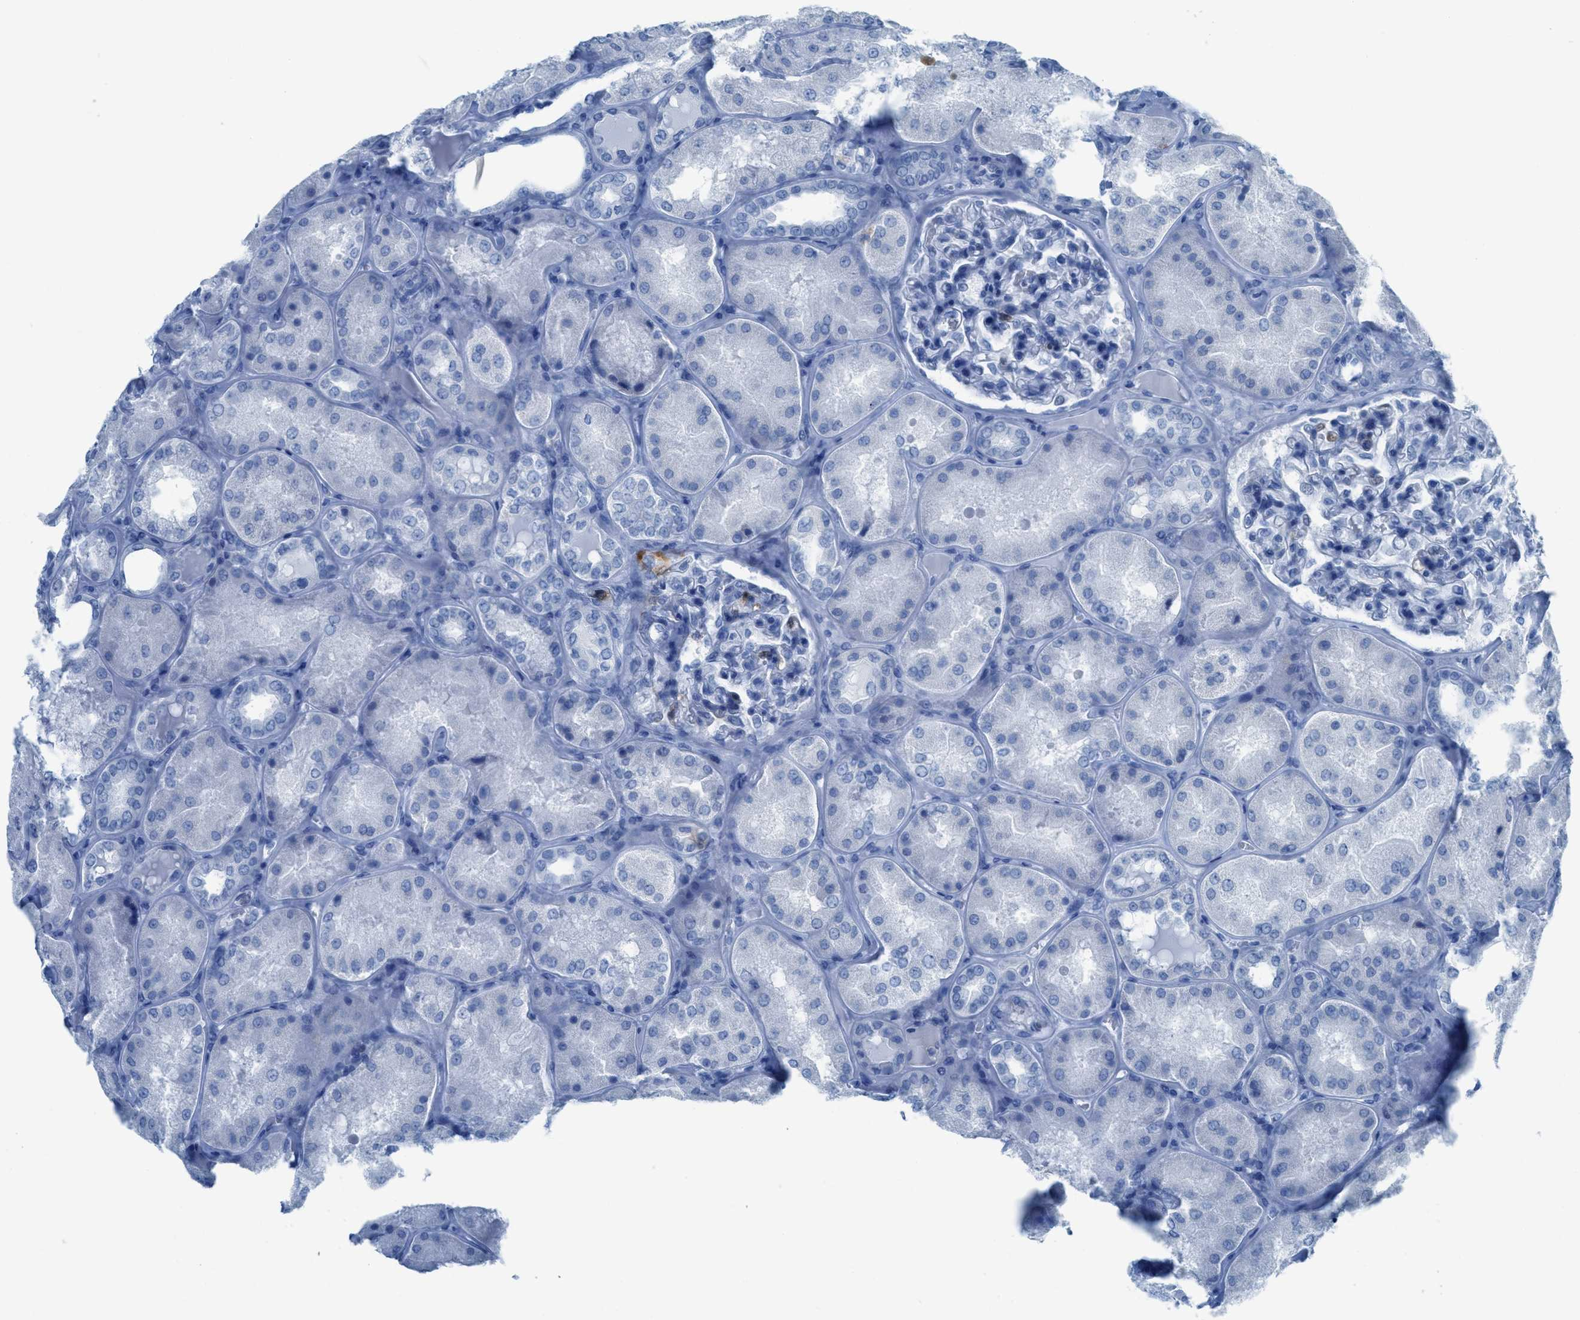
{"staining": {"intensity": "negative", "quantity": "none", "location": "none"}, "tissue": "kidney", "cell_type": "Cells in glomeruli", "image_type": "normal", "snomed": [{"axis": "morphology", "description": "Normal tissue, NOS"}, {"axis": "topography", "description": "Kidney"}], "caption": "Human kidney stained for a protein using IHC exhibits no staining in cells in glomeruli.", "gene": "CDKN2A", "patient": {"sex": "female", "age": 56}}